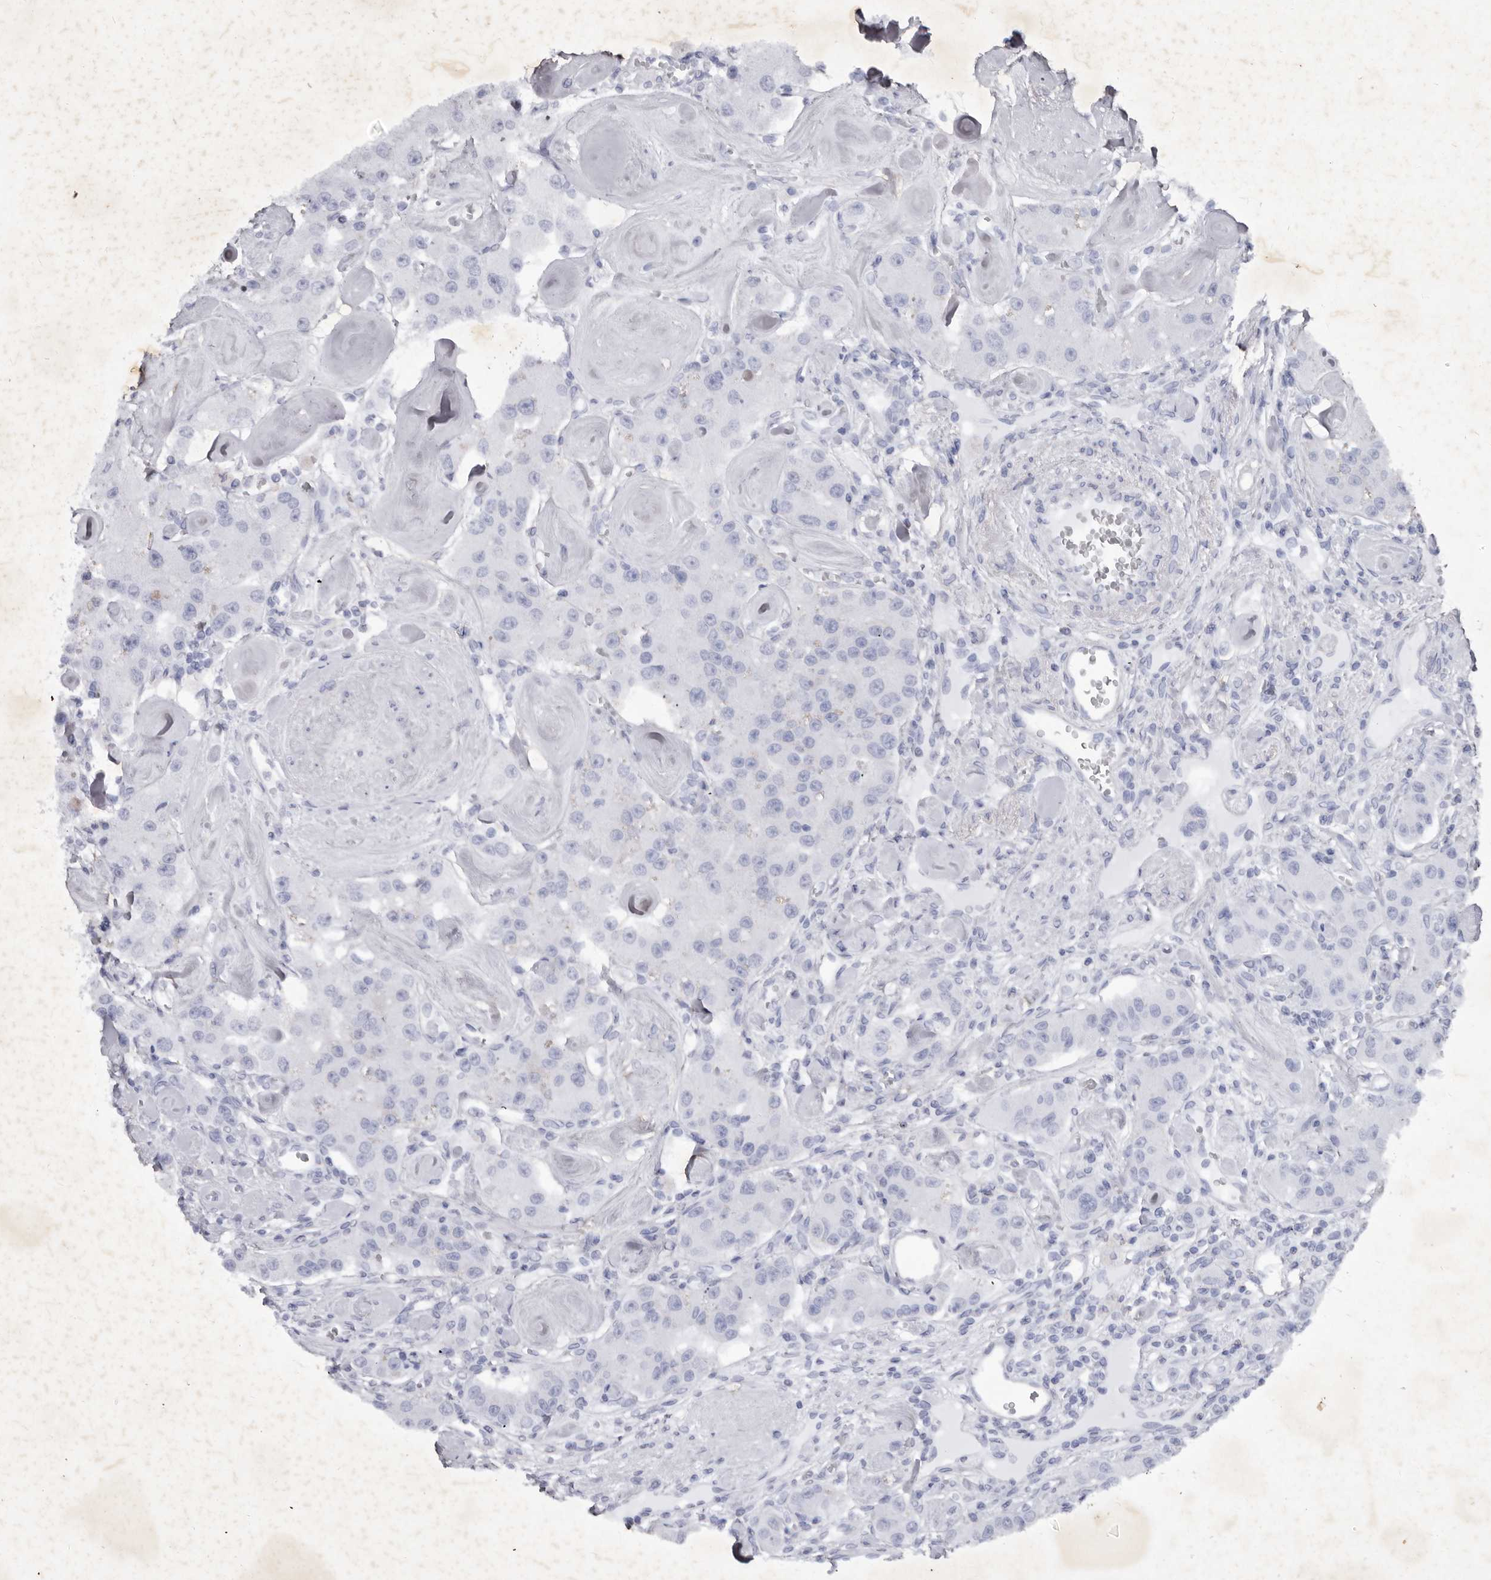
{"staining": {"intensity": "negative", "quantity": "none", "location": "none"}, "tissue": "carcinoid", "cell_type": "Tumor cells", "image_type": "cancer", "snomed": [{"axis": "morphology", "description": "Carcinoid, malignant, NOS"}, {"axis": "topography", "description": "Pancreas"}], "caption": "Tumor cells are negative for brown protein staining in carcinoid. Nuclei are stained in blue.", "gene": "ABL1", "patient": {"sex": "male", "age": 41}}